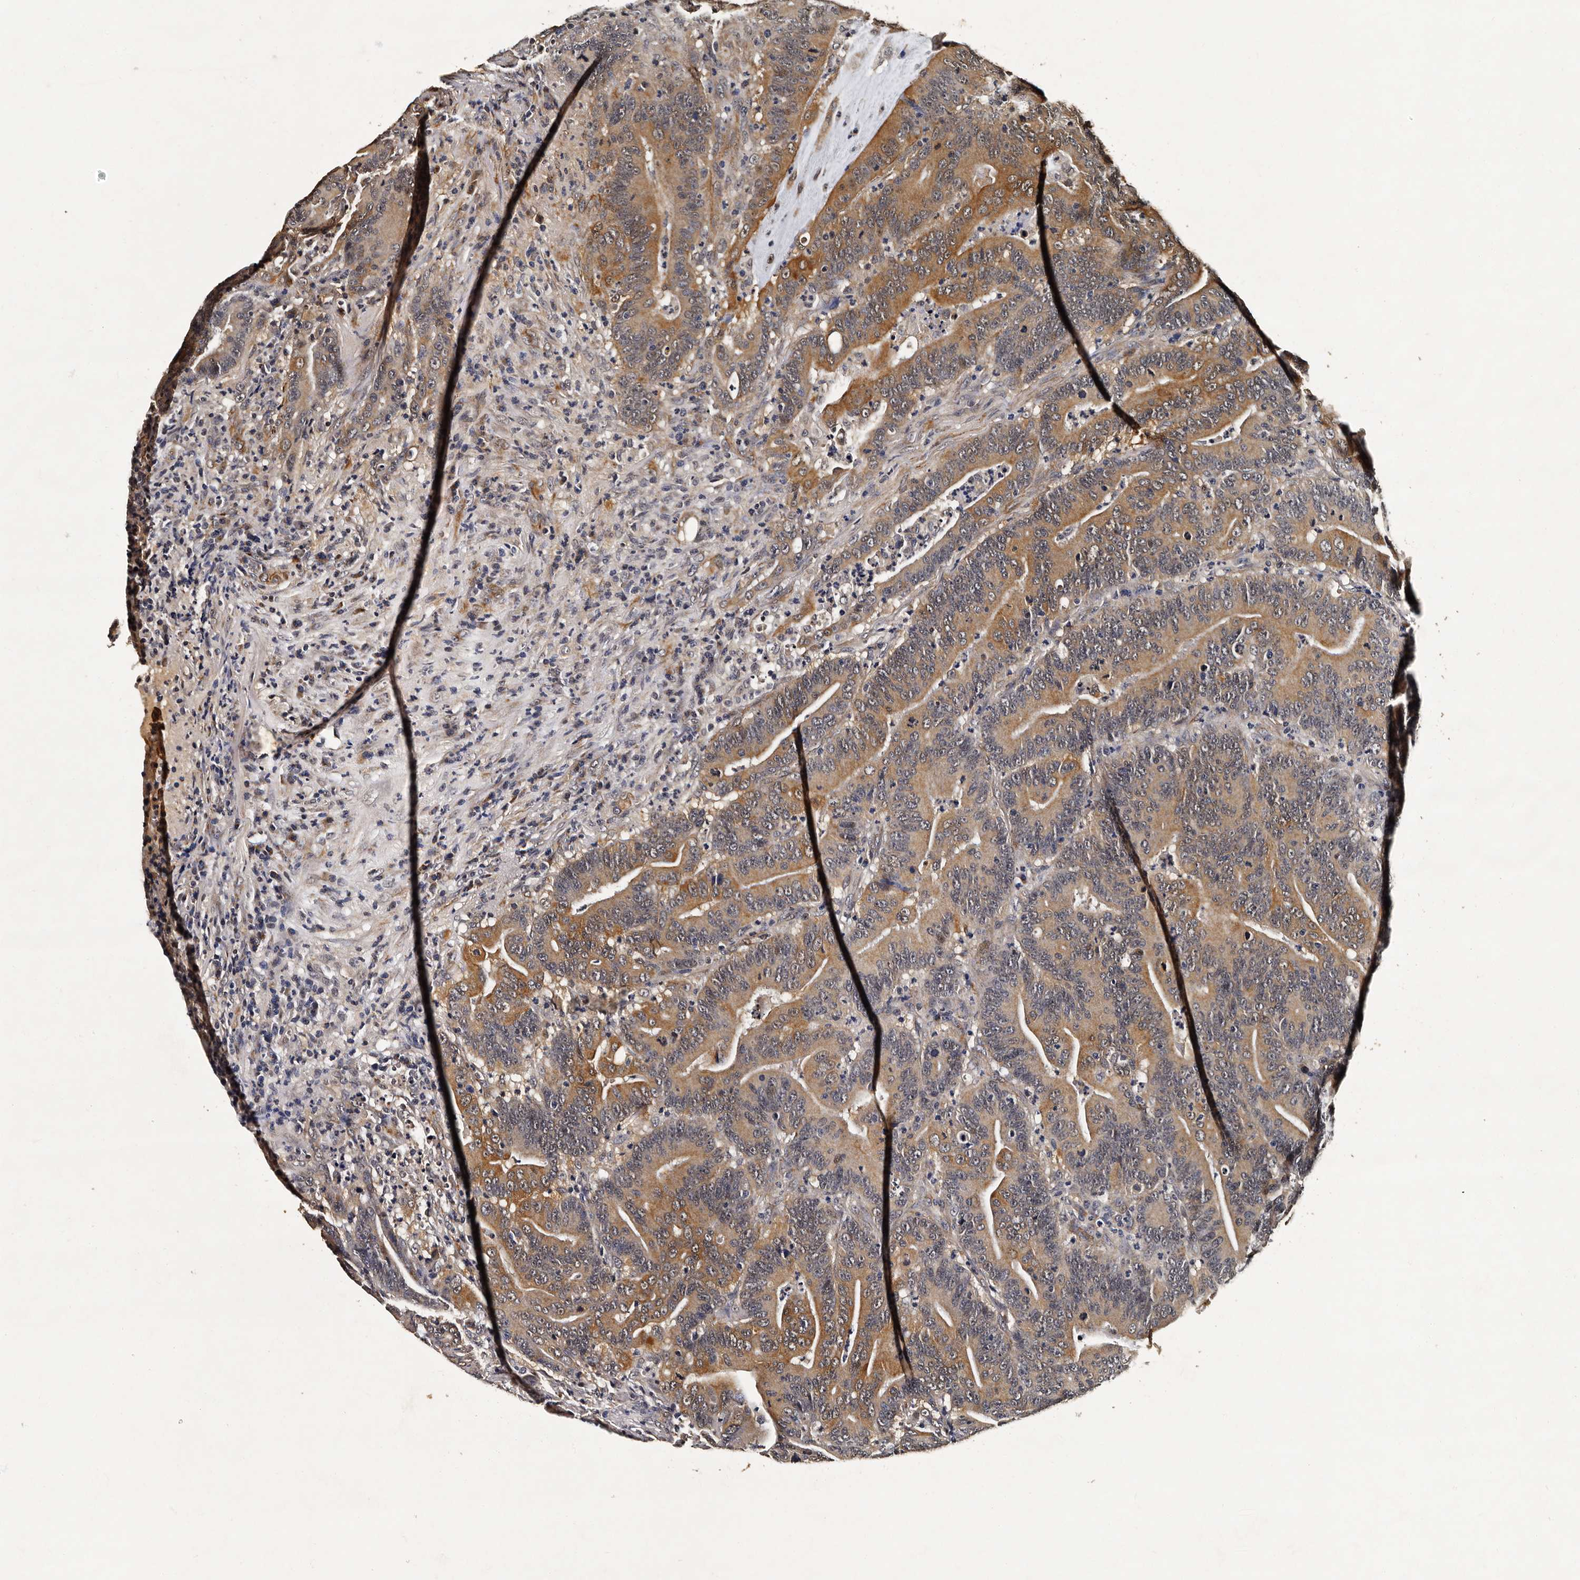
{"staining": {"intensity": "moderate", "quantity": ">75%", "location": "cytoplasmic/membranous"}, "tissue": "colorectal cancer", "cell_type": "Tumor cells", "image_type": "cancer", "snomed": [{"axis": "morphology", "description": "Adenocarcinoma, NOS"}, {"axis": "topography", "description": "Colon"}], "caption": "DAB immunohistochemical staining of adenocarcinoma (colorectal) shows moderate cytoplasmic/membranous protein staining in approximately >75% of tumor cells.", "gene": "CPNE3", "patient": {"sex": "female", "age": 66}}